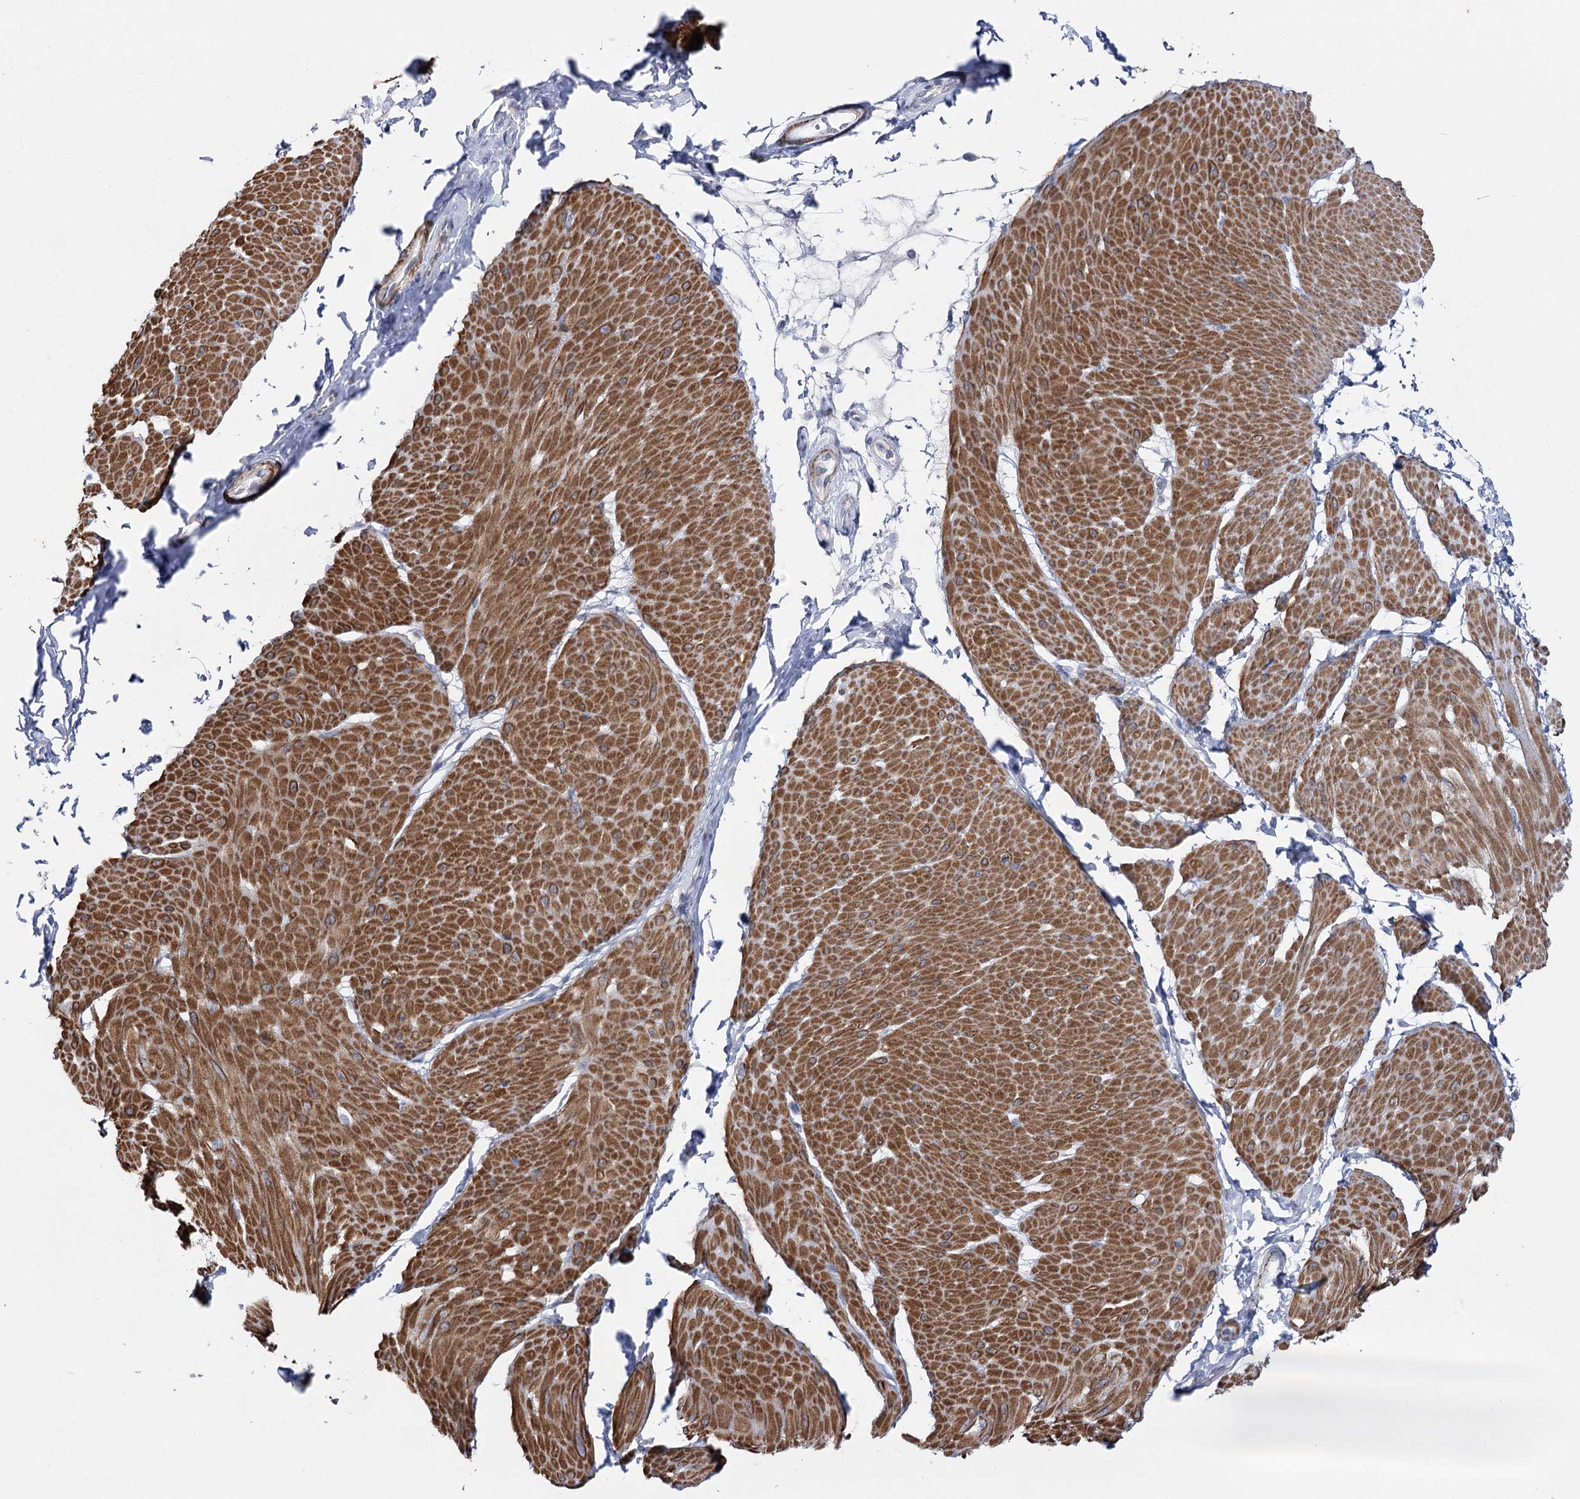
{"staining": {"intensity": "moderate", "quantity": ">75%", "location": "cytoplasmic/membranous"}, "tissue": "smooth muscle", "cell_type": "Smooth muscle cells", "image_type": "normal", "snomed": [{"axis": "morphology", "description": "Urothelial carcinoma, High grade"}, {"axis": "topography", "description": "Urinary bladder"}], "caption": "A brown stain shows moderate cytoplasmic/membranous staining of a protein in smooth muscle cells of unremarkable human smooth muscle. Using DAB (brown) and hematoxylin (blue) stains, captured at high magnification using brightfield microscopy.", "gene": "AGXT2", "patient": {"sex": "male", "age": 46}}